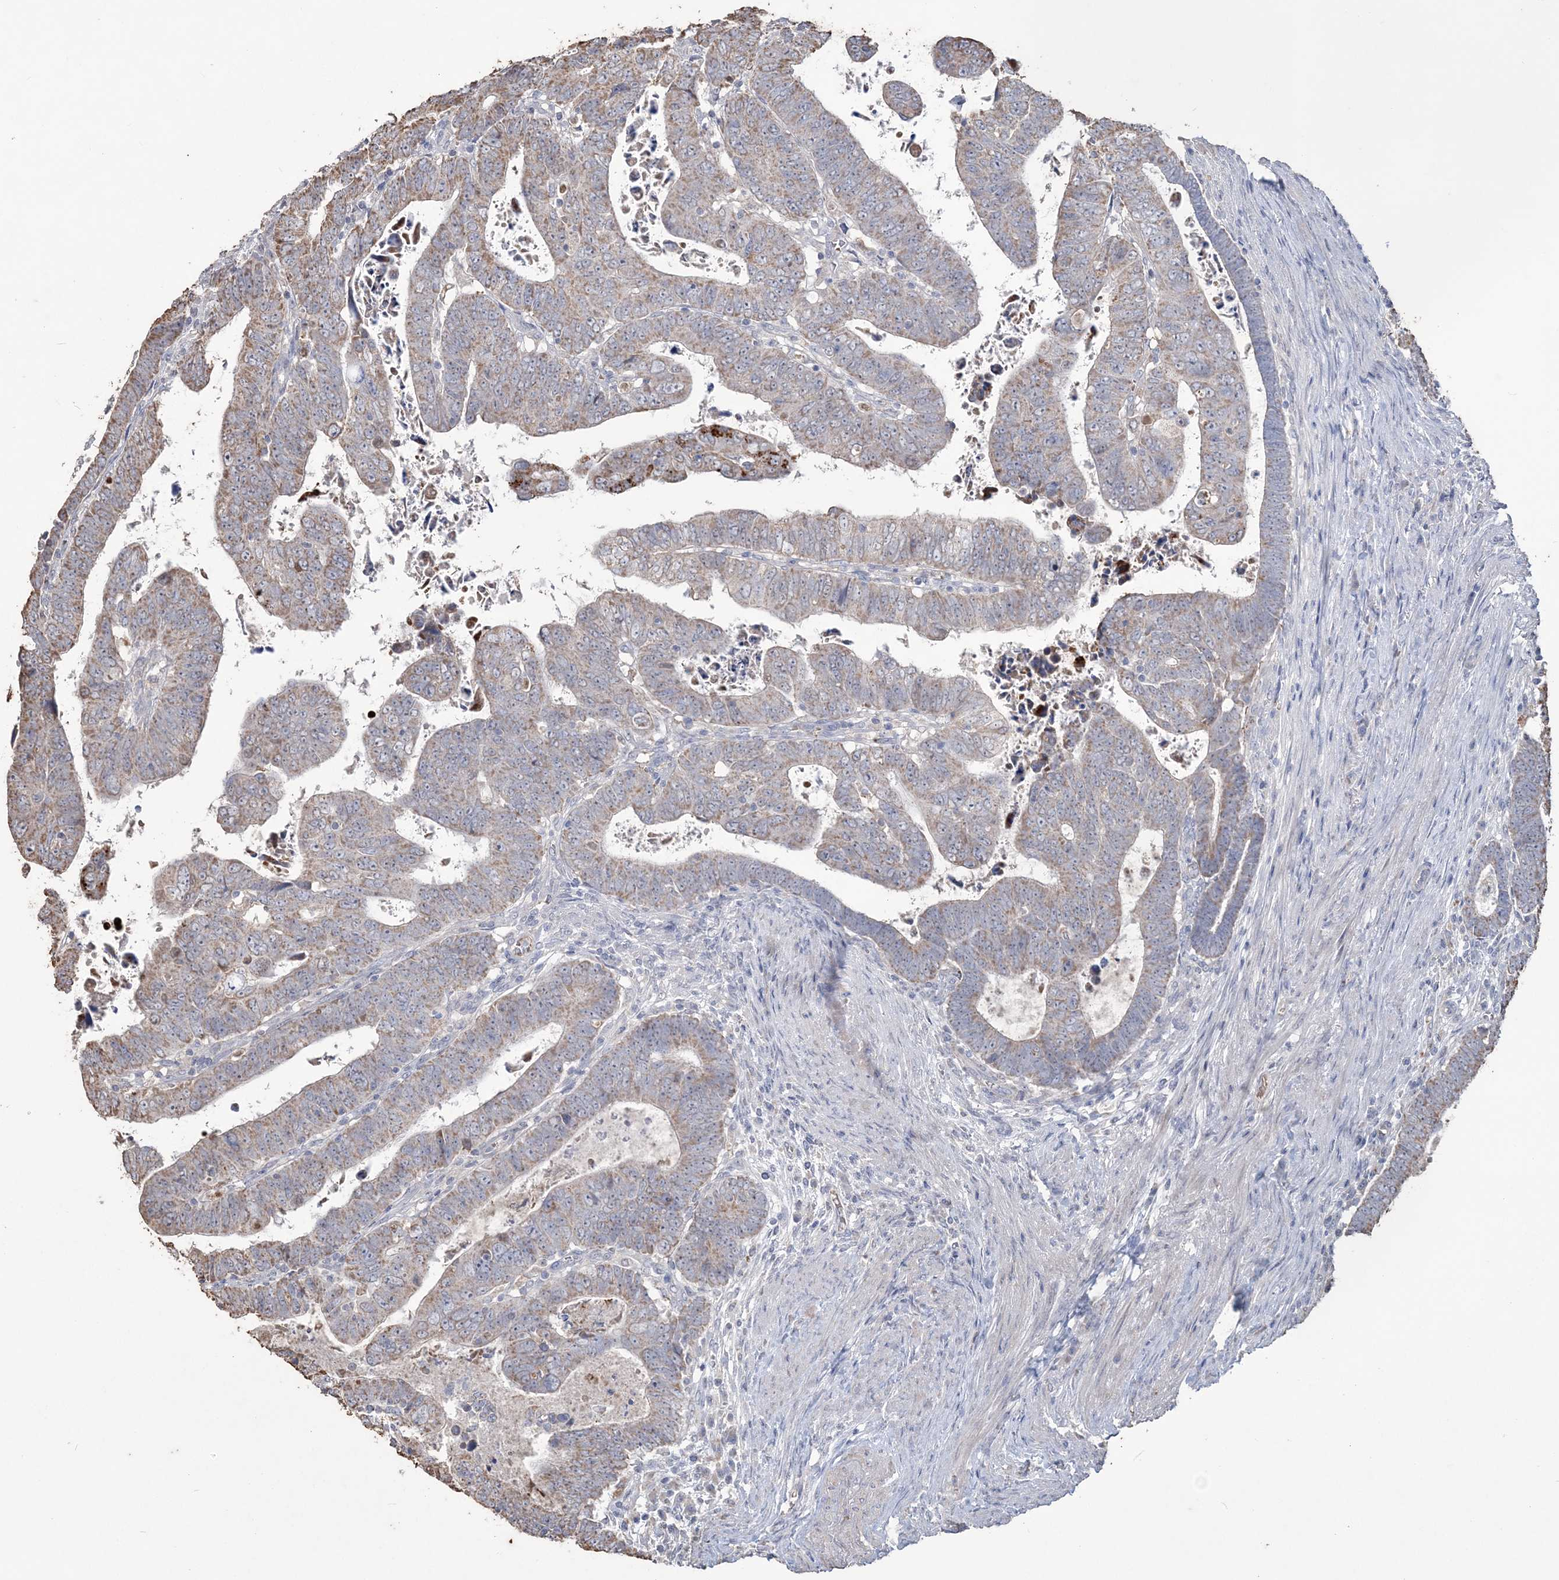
{"staining": {"intensity": "moderate", "quantity": "25%-75%", "location": "cytoplasmic/membranous"}, "tissue": "colorectal cancer", "cell_type": "Tumor cells", "image_type": "cancer", "snomed": [{"axis": "morphology", "description": "Normal tissue, NOS"}, {"axis": "morphology", "description": "Adenocarcinoma, NOS"}, {"axis": "topography", "description": "Rectum"}], "caption": "A histopathology image of colorectal cancer stained for a protein shows moderate cytoplasmic/membranous brown staining in tumor cells.", "gene": "SFMBT2", "patient": {"sex": "female", "age": 65}}